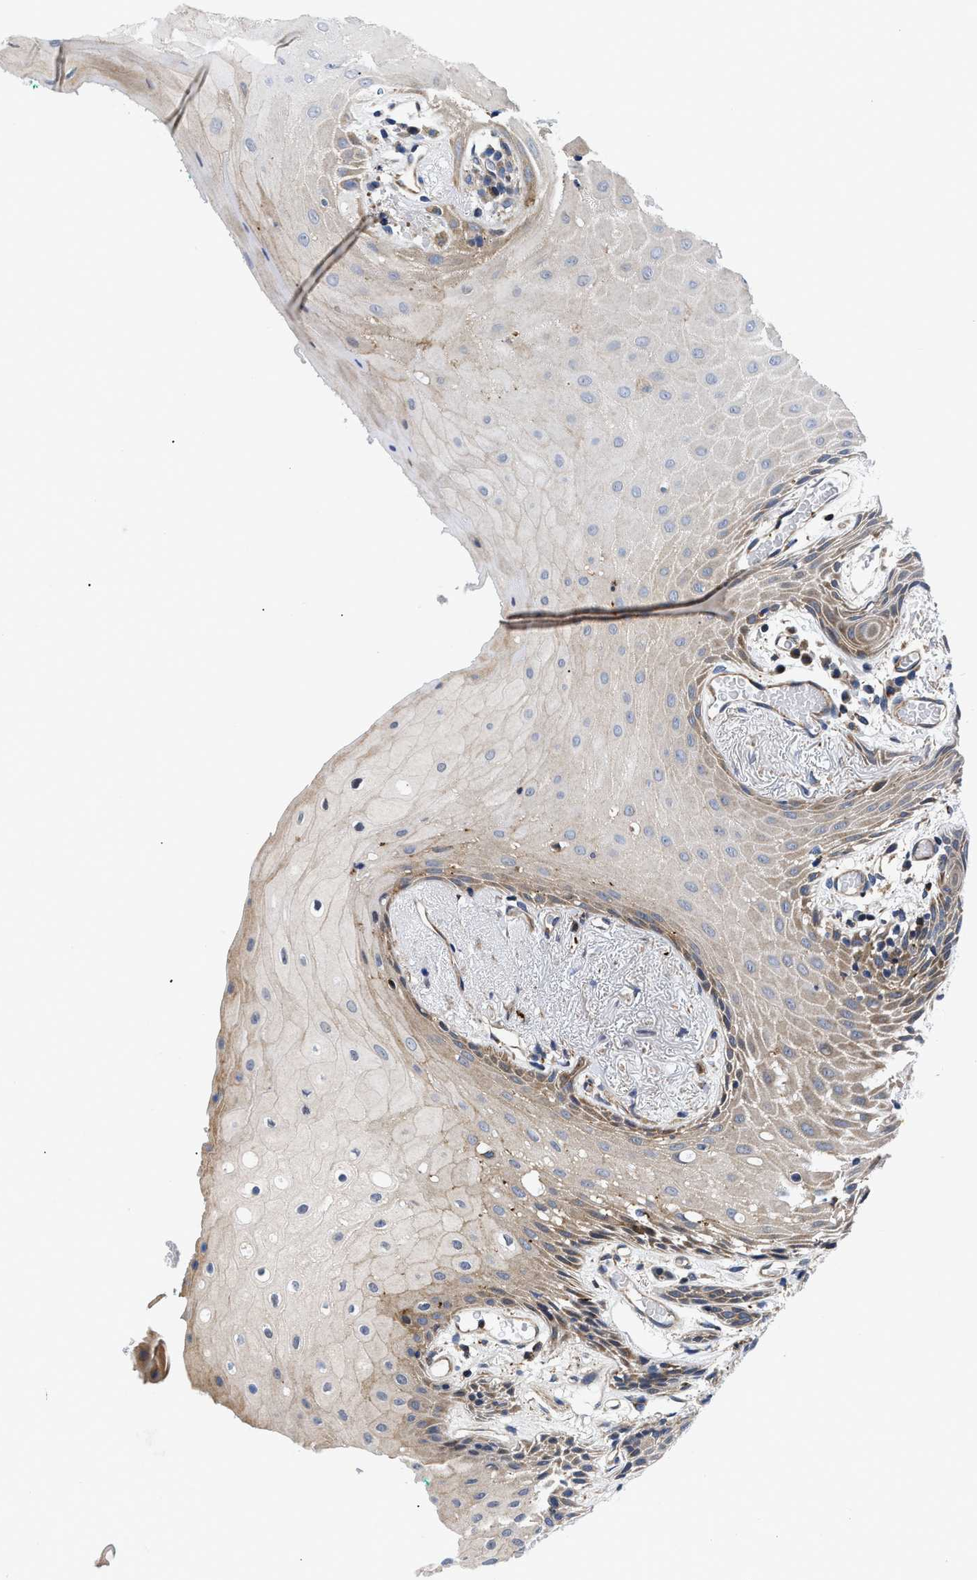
{"staining": {"intensity": "moderate", "quantity": ">75%", "location": "cytoplasmic/membranous"}, "tissue": "oral mucosa", "cell_type": "Squamous epithelial cells", "image_type": "normal", "snomed": [{"axis": "morphology", "description": "Normal tissue, NOS"}, {"axis": "morphology", "description": "Squamous cell carcinoma, NOS"}, {"axis": "topography", "description": "Oral tissue"}, {"axis": "topography", "description": "Salivary gland"}, {"axis": "topography", "description": "Head-Neck"}], "caption": "There is medium levels of moderate cytoplasmic/membranous staining in squamous epithelial cells of benign oral mucosa, as demonstrated by immunohistochemical staining (brown color).", "gene": "SPAST", "patient": {"sex": "female", "age": 62}}